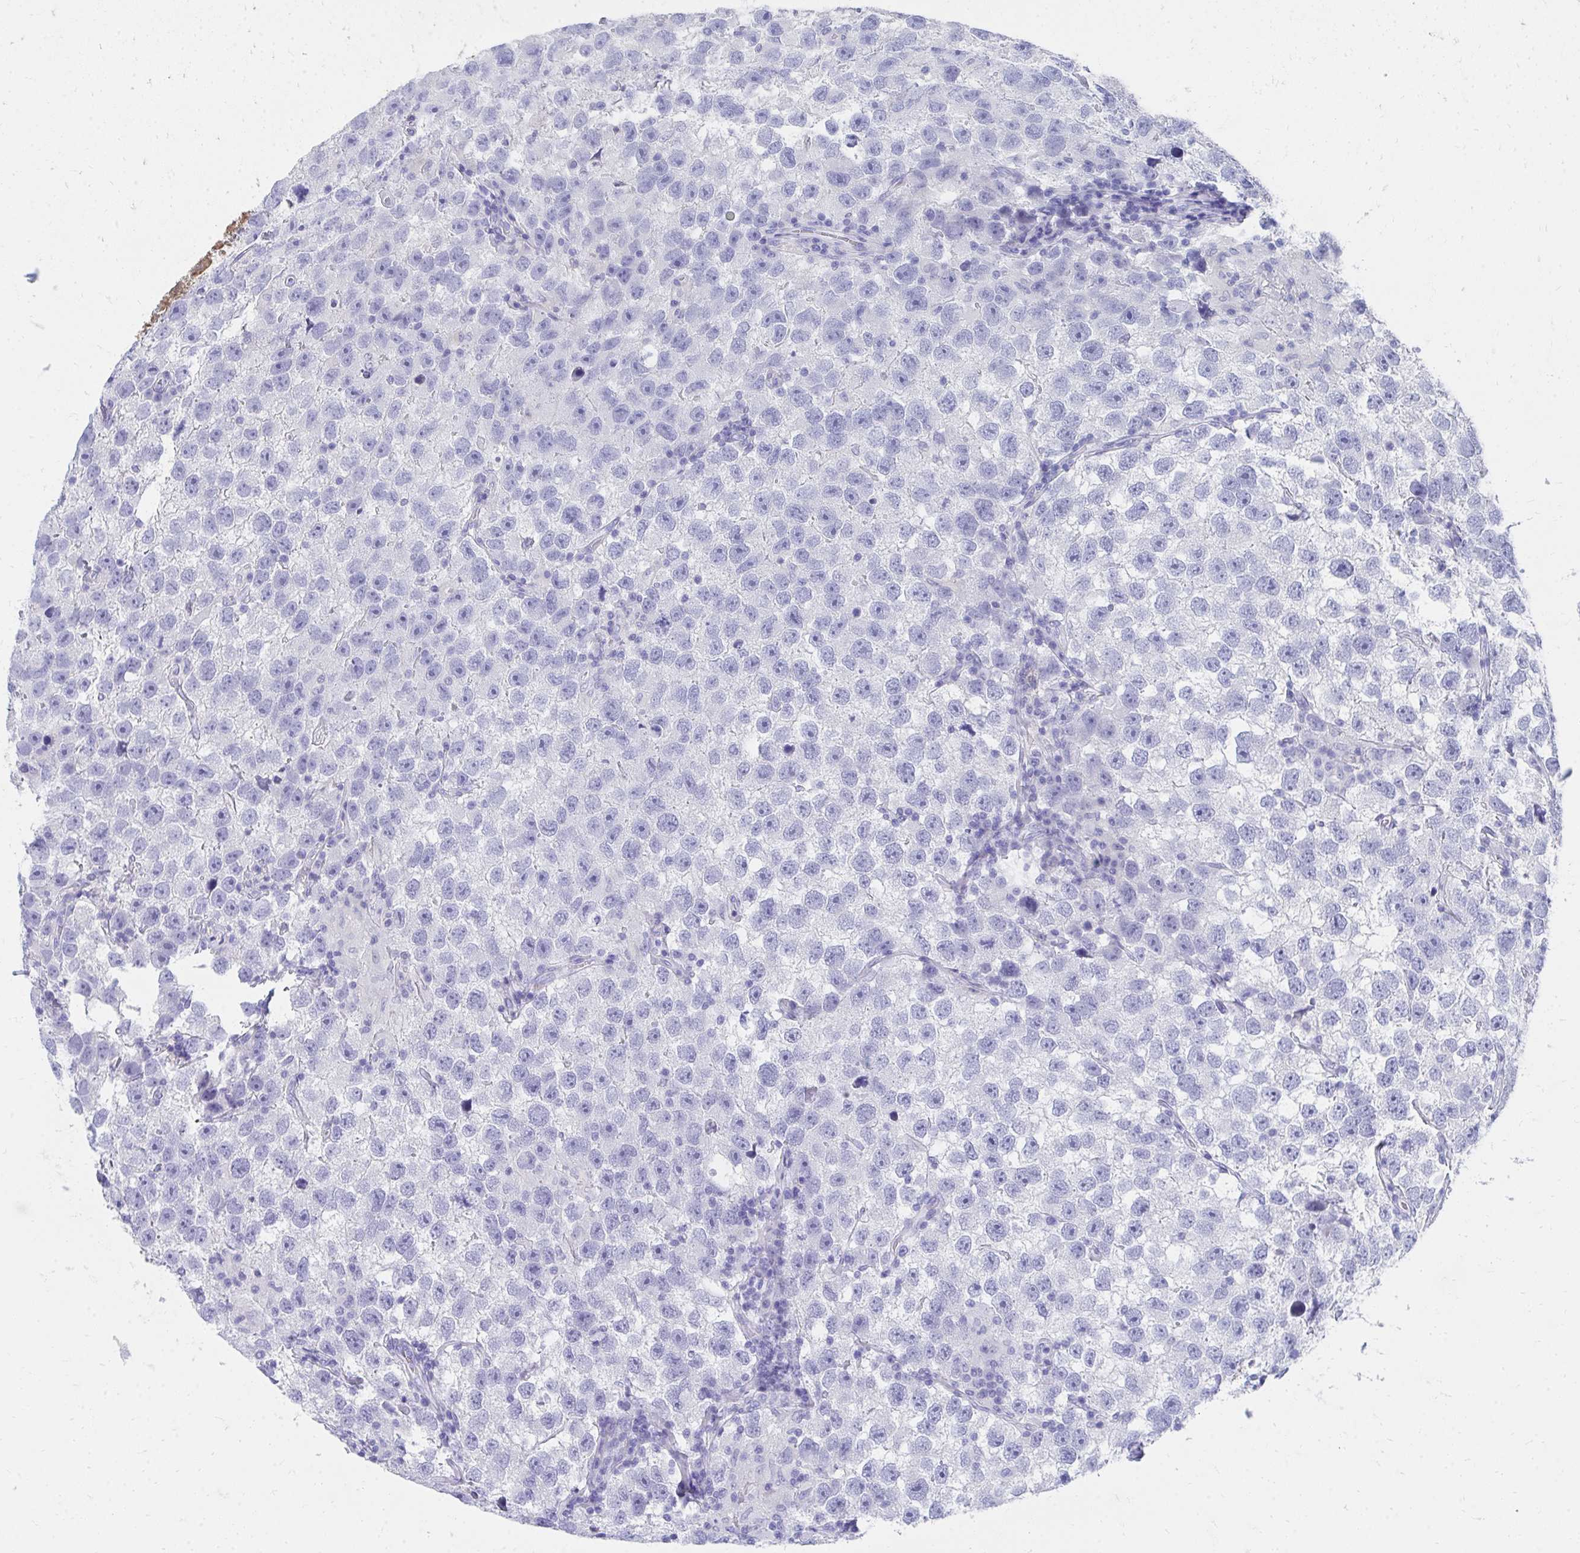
{"staining": {"intensity": "negative", "quantity": "none", "location": "none"}, "tissue": "testis cancer", "cell_type": "Tumor cells", "image_type": "cancer", "snomed": [{"axis": "morphology", "description": "Seminoma, NOS"}, {"axis": "topography", "description": "Testis"}], "caption": "High power microscopy image of an IHC histopathology image of testis cancer, revealing no significant positivity in tumor cells.", "gene": "HGD", "patient": {"sex": "male", "age": 26}}